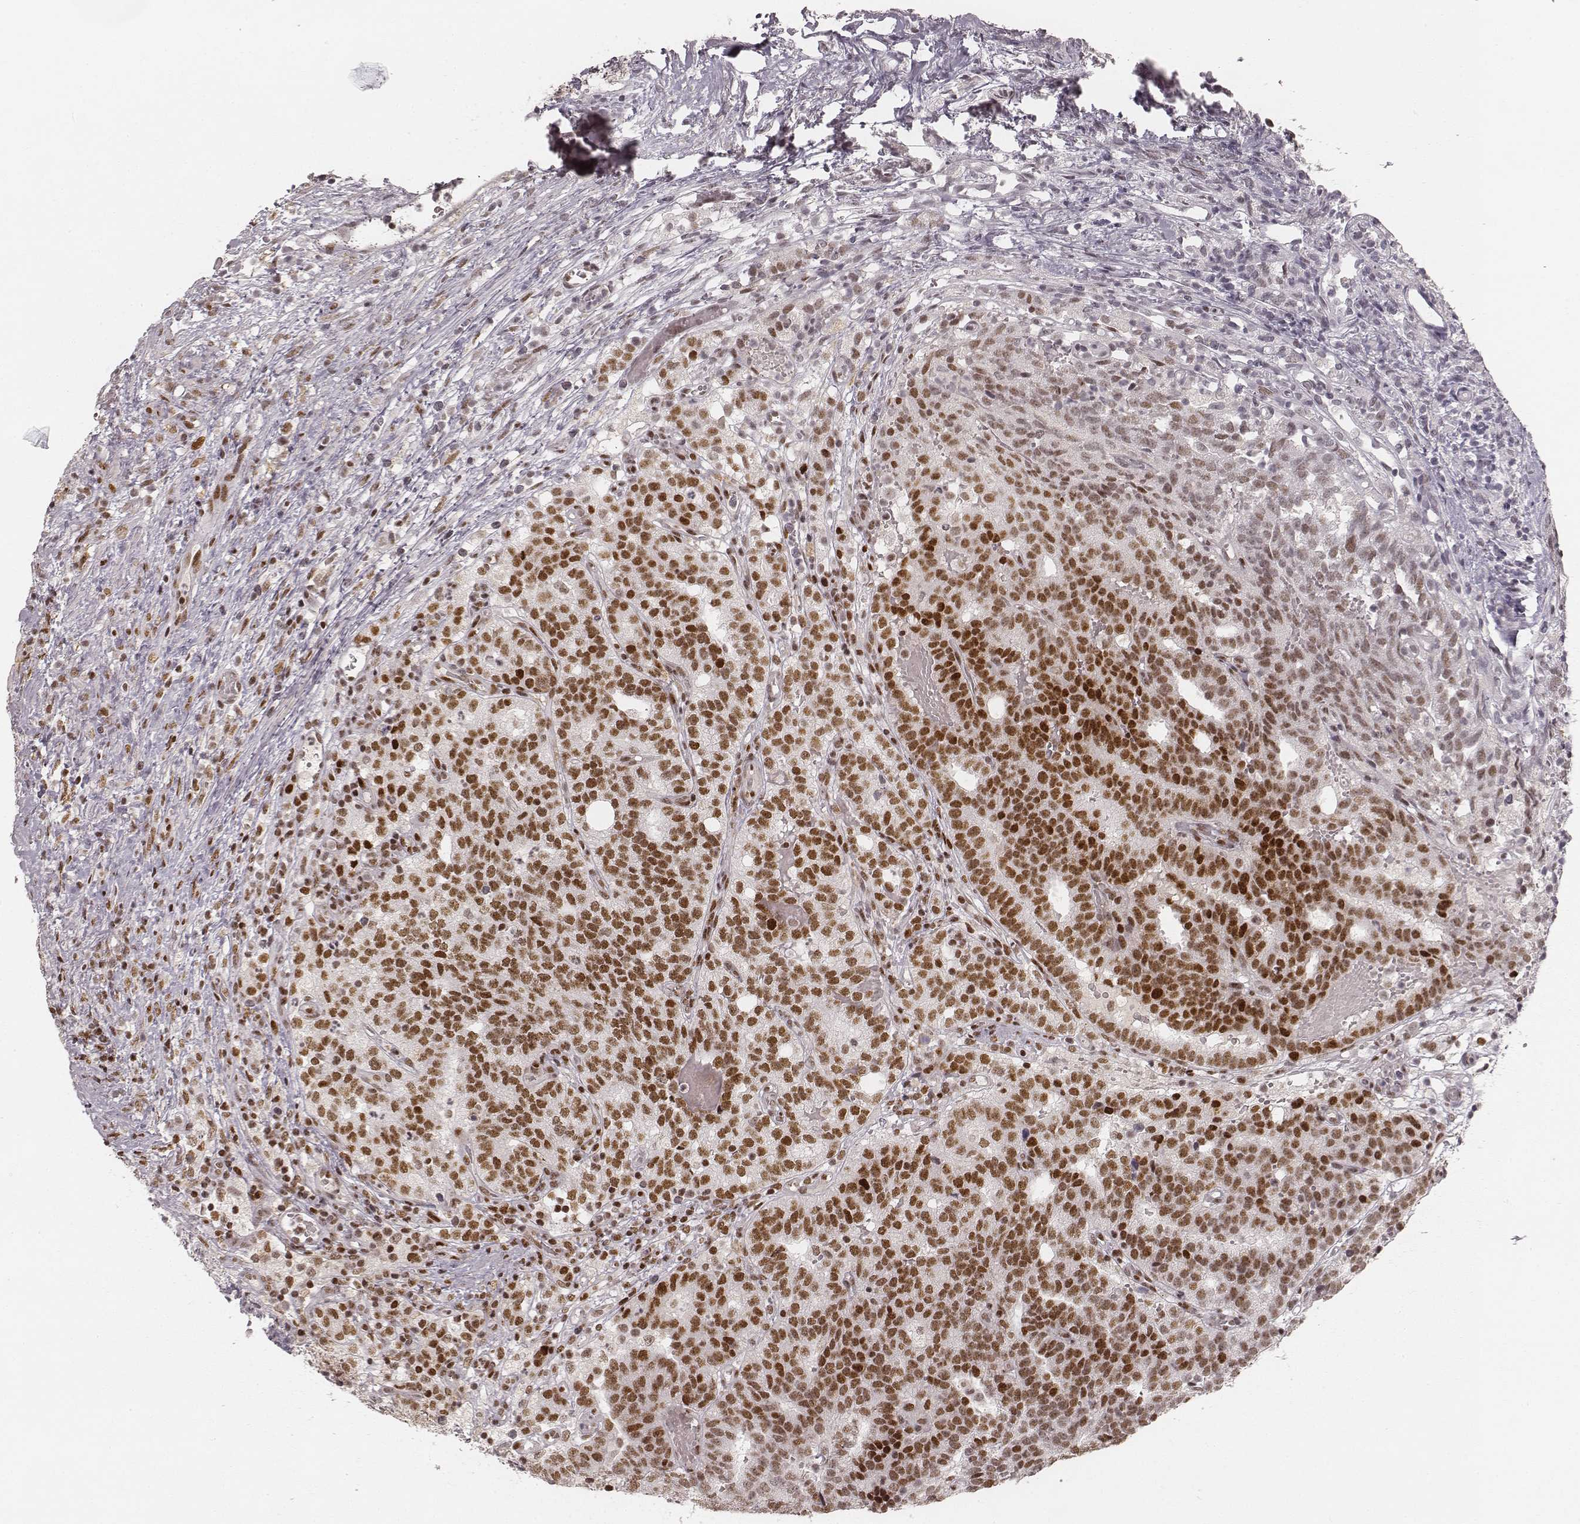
{"staining": {"intensity": "moderate", "quantity": "25%-75%", "location": "nuclear"}, "tissue": "prostate cancer", "cell_type": "Tumor cells", "image_type": "cancer", "snomed": [{"axis": "morphology", "description": "Adenocarcinoma, High grade"}, {"axis": "topography", "description": "Prostate"}], "caption": "Brown immunohistochemical staining in human prostate cancer shows moderate nuclear staining in approximately 25%-75% of tumor cells.", "gene": "HNRNPC", "patient": {"sex": "male", "age": 53}}